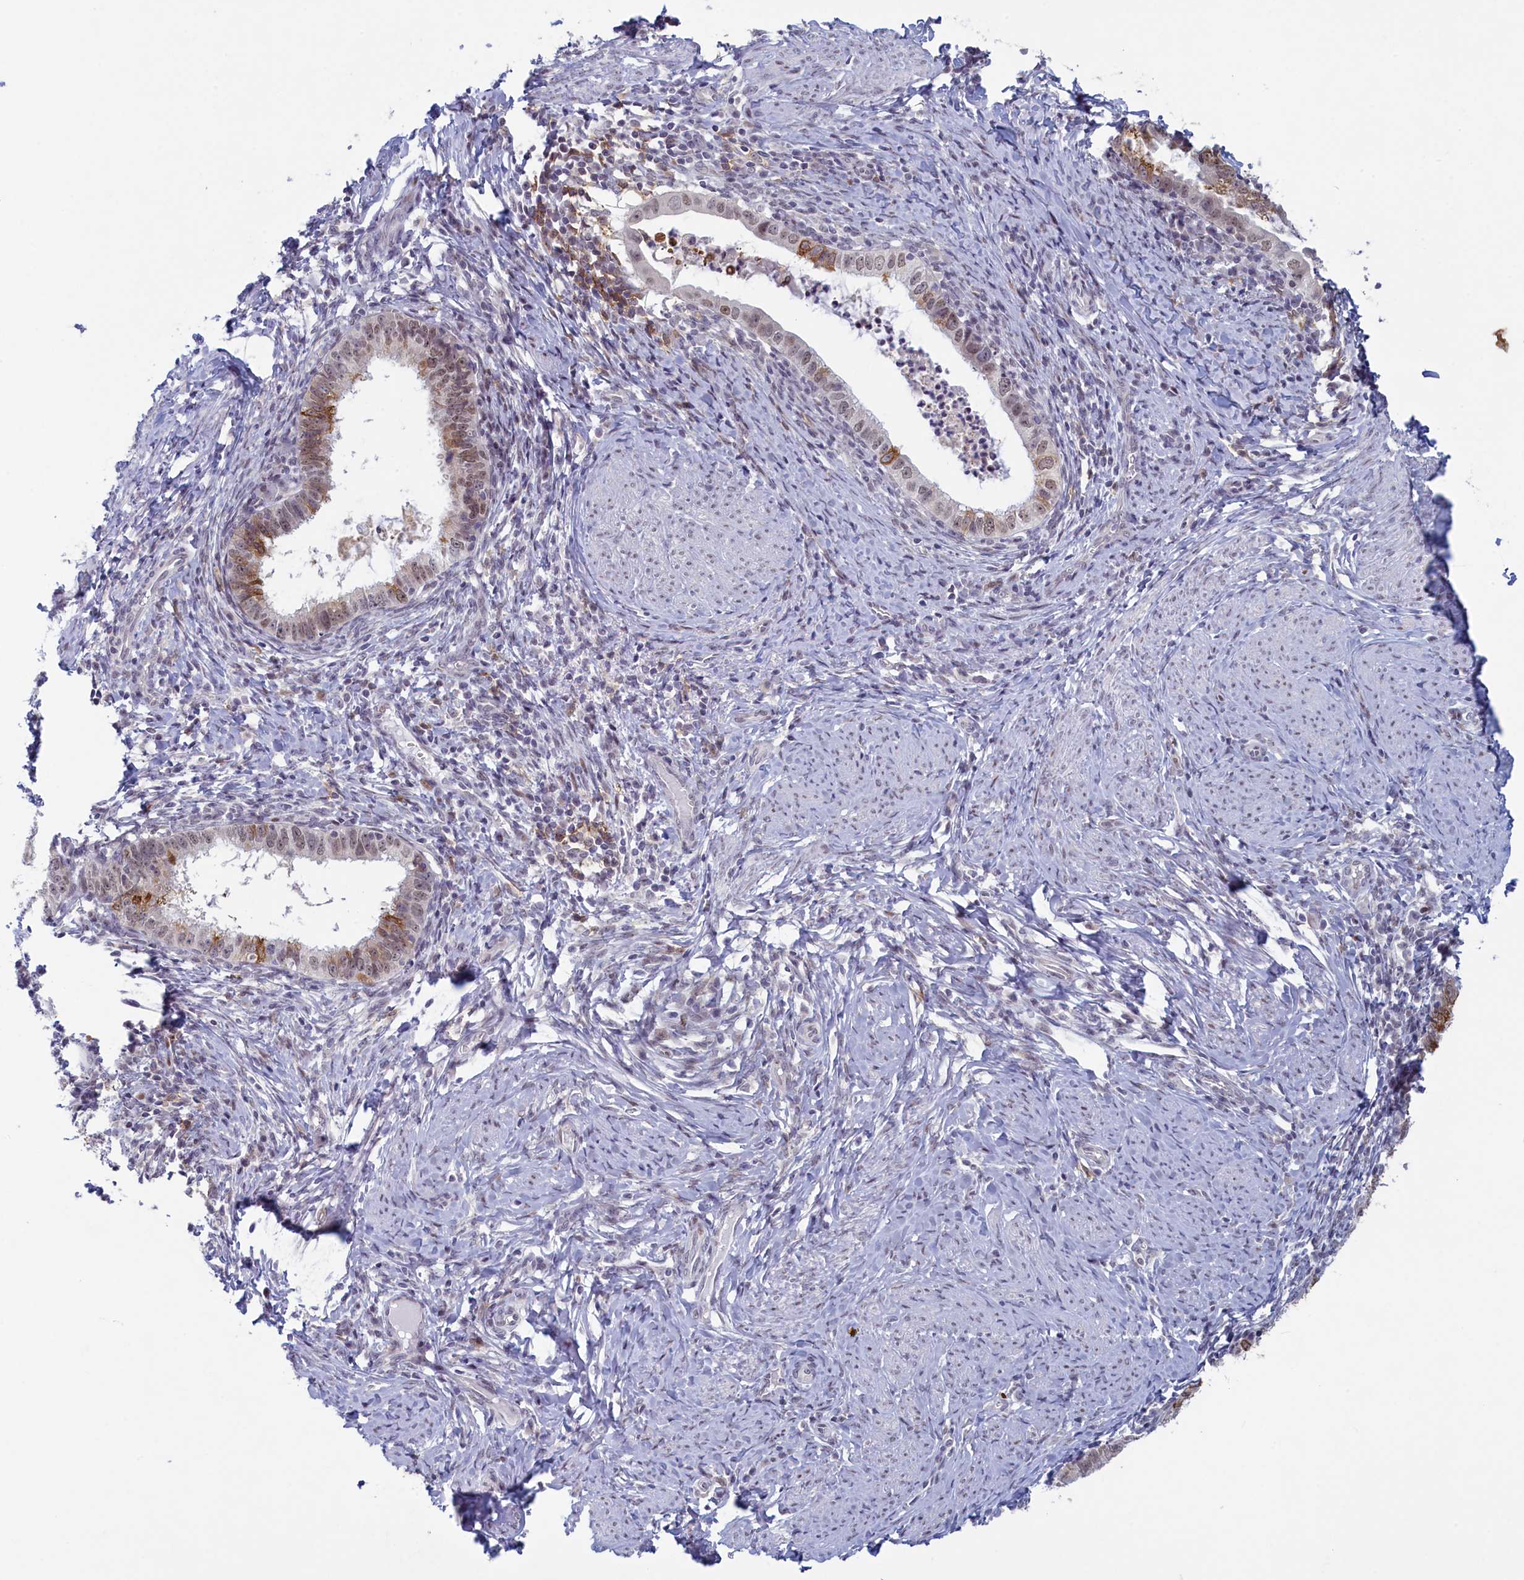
{"staining": {"intensity": "moderate", "quantity": "<25%", "location": "cytoplasmic/membranous"}, "tissue": "cervical cancer", "cell_type": "Tumor cells", "image_type": "cancer", "snomed": [{"axis": "morphology", "description": "Adenocarcinoma, NOS"}, {"axis": "topography", "description": "Cervix"}], "caption": "Moderate cytoplasmic/membranous positivity for a protein is identified in approximately <25% of tumor cells of cervical cancer (adenocarcinoma) using immunohistochemistry (IHC).", "gene": "ATF7IP2", "patient": {"sex": "female", "age": 36}}